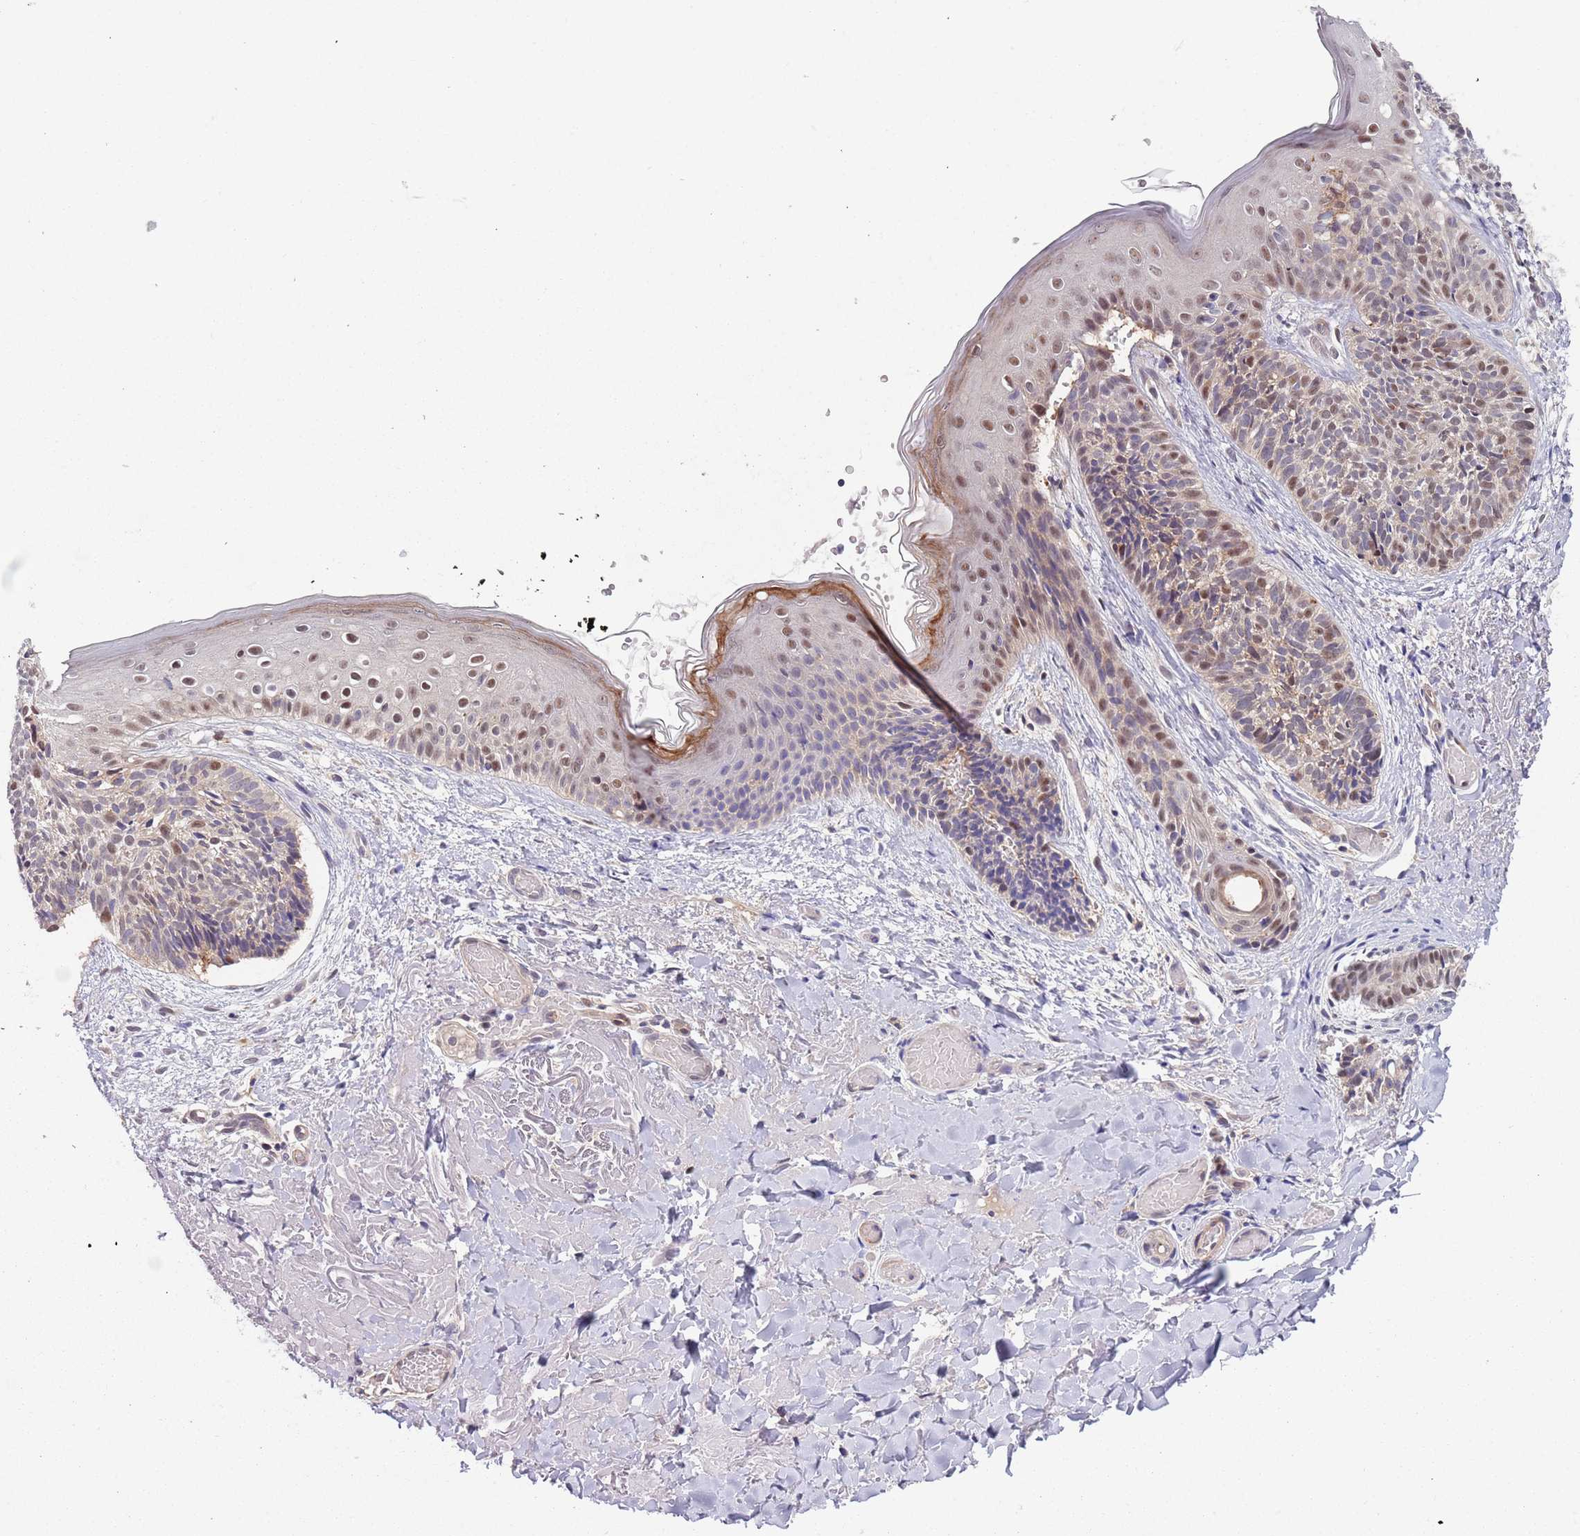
{"staining": {"intensity": "moderate", "quantity": "25%-75%", "location": "nuclear"}, "tissue": "skin cancer", "cell_type": "Tumor cells", "image_type": "cancer", "snomed": [{"axis": "morphology", "description": "Basal cell carcinoma"}, {"axis": "topography", "description": "Skin"}], "caption": "Protein staining shows moderate nuclear positivity in about 25%-75% of tumor cells in skin cancer (basal cell carcinoma).", "gene": "RMND5B", "patient": {"sex": "male", "age": 84}}